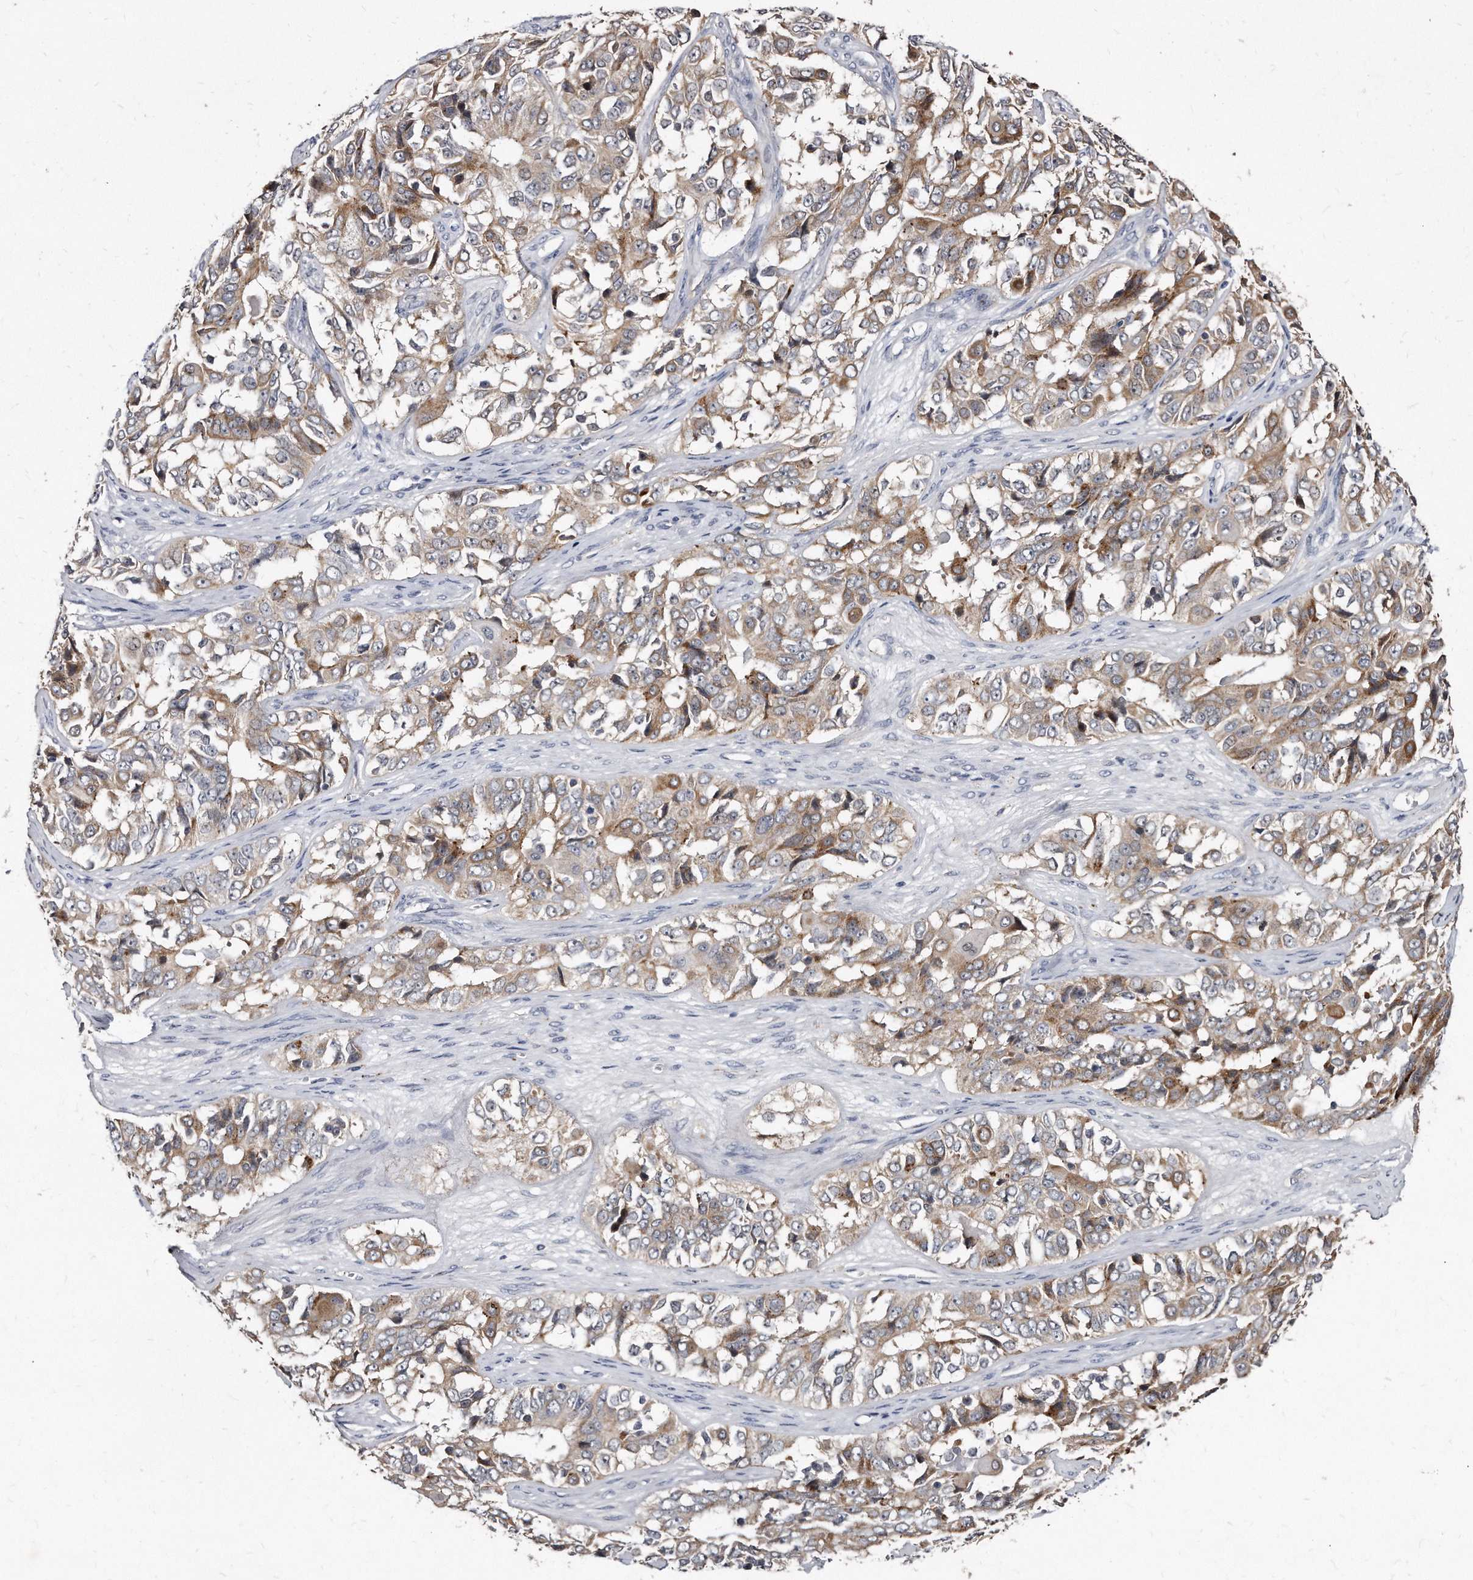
{"staining": {"intensity": "moderate", "quantity": "25%-75%", "location": "cytoplasmic/membranous"}, "tissue": "ovarian cancer", "cell_type": "Tumor cells", "image_type": "cancer", "snomed": [{"axis": "morphology", "description": "Carcinoma, endometroid"}, {"axis": "topography", "description": "Ovary"}], "caption": "Tumor cells show medium levels of moderate cytoplasmic/membranous expression in approximately 25%-75% of cells in ovarian cancer.", "gene": "KLHDC3", "patient": {"sex": "female", "age": 51}}